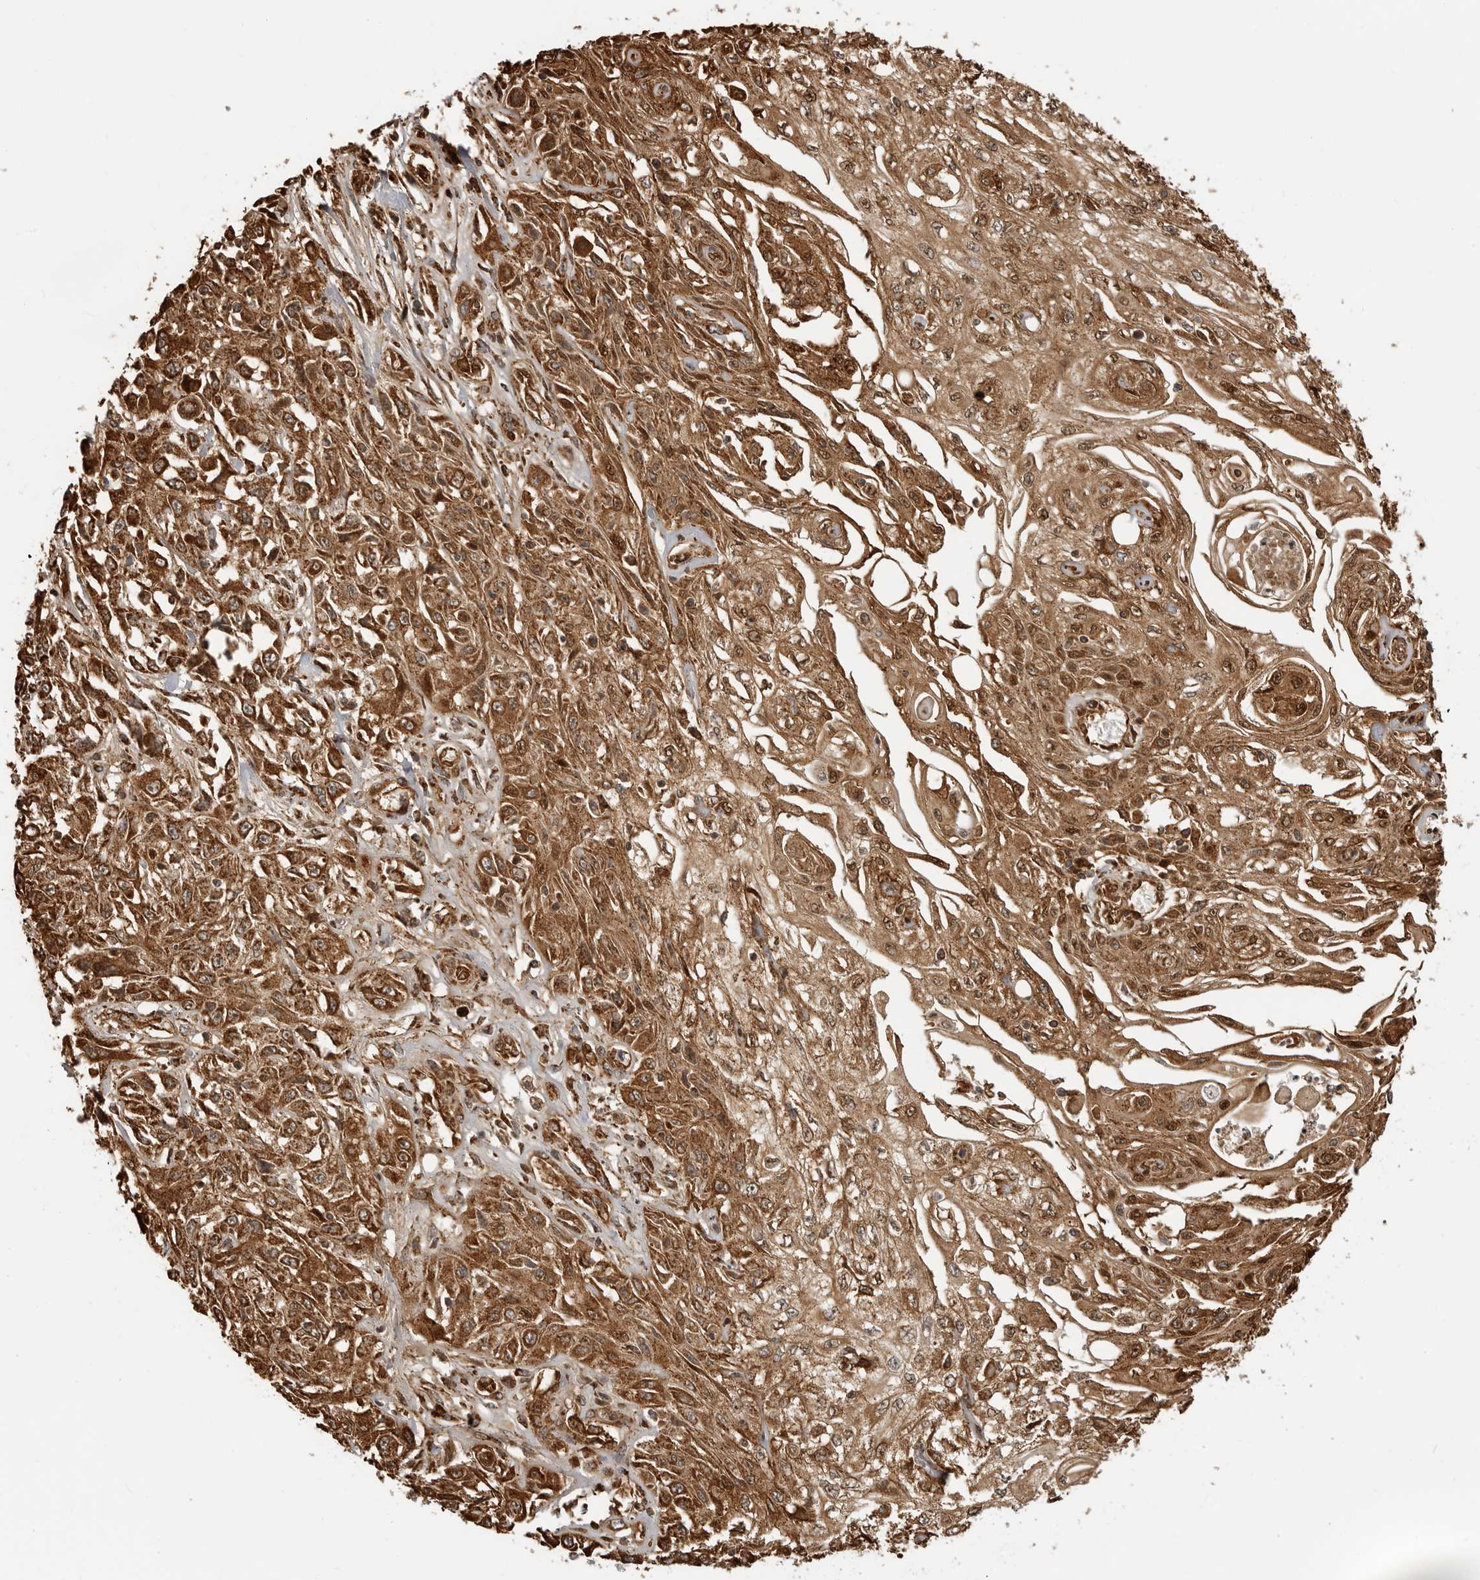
{"staining": {"intensity": "strong", "quantity": ">75%", "location": "cytoplasmic/membranous,nuclear"}, "tissue": "skin cancer", "cell_type": "Tumor cells", "image_type": "cancer", "snomed": [{"axis": "morphology", "description": "Squamous cell carcinoma, NOS"}, {"axis": "morphology", "description": "Squamous cell carcinoma, metastatic, NOS"}, {"axis": "topography", "description": "Skin"}, {"axis": "topography", "description": "Lymph node"}], "caption": "Immunohistochemistry (IHC) of skin cancer displays high levels of strong cytoplasmic/membranous and nuclear positivity in about >75% of tumor cells. (DAB IHC, brown staining for protein, blue staining for nuclei).", "gene": "BMP2K", "patient": {"sex": "male", "age": 75}}